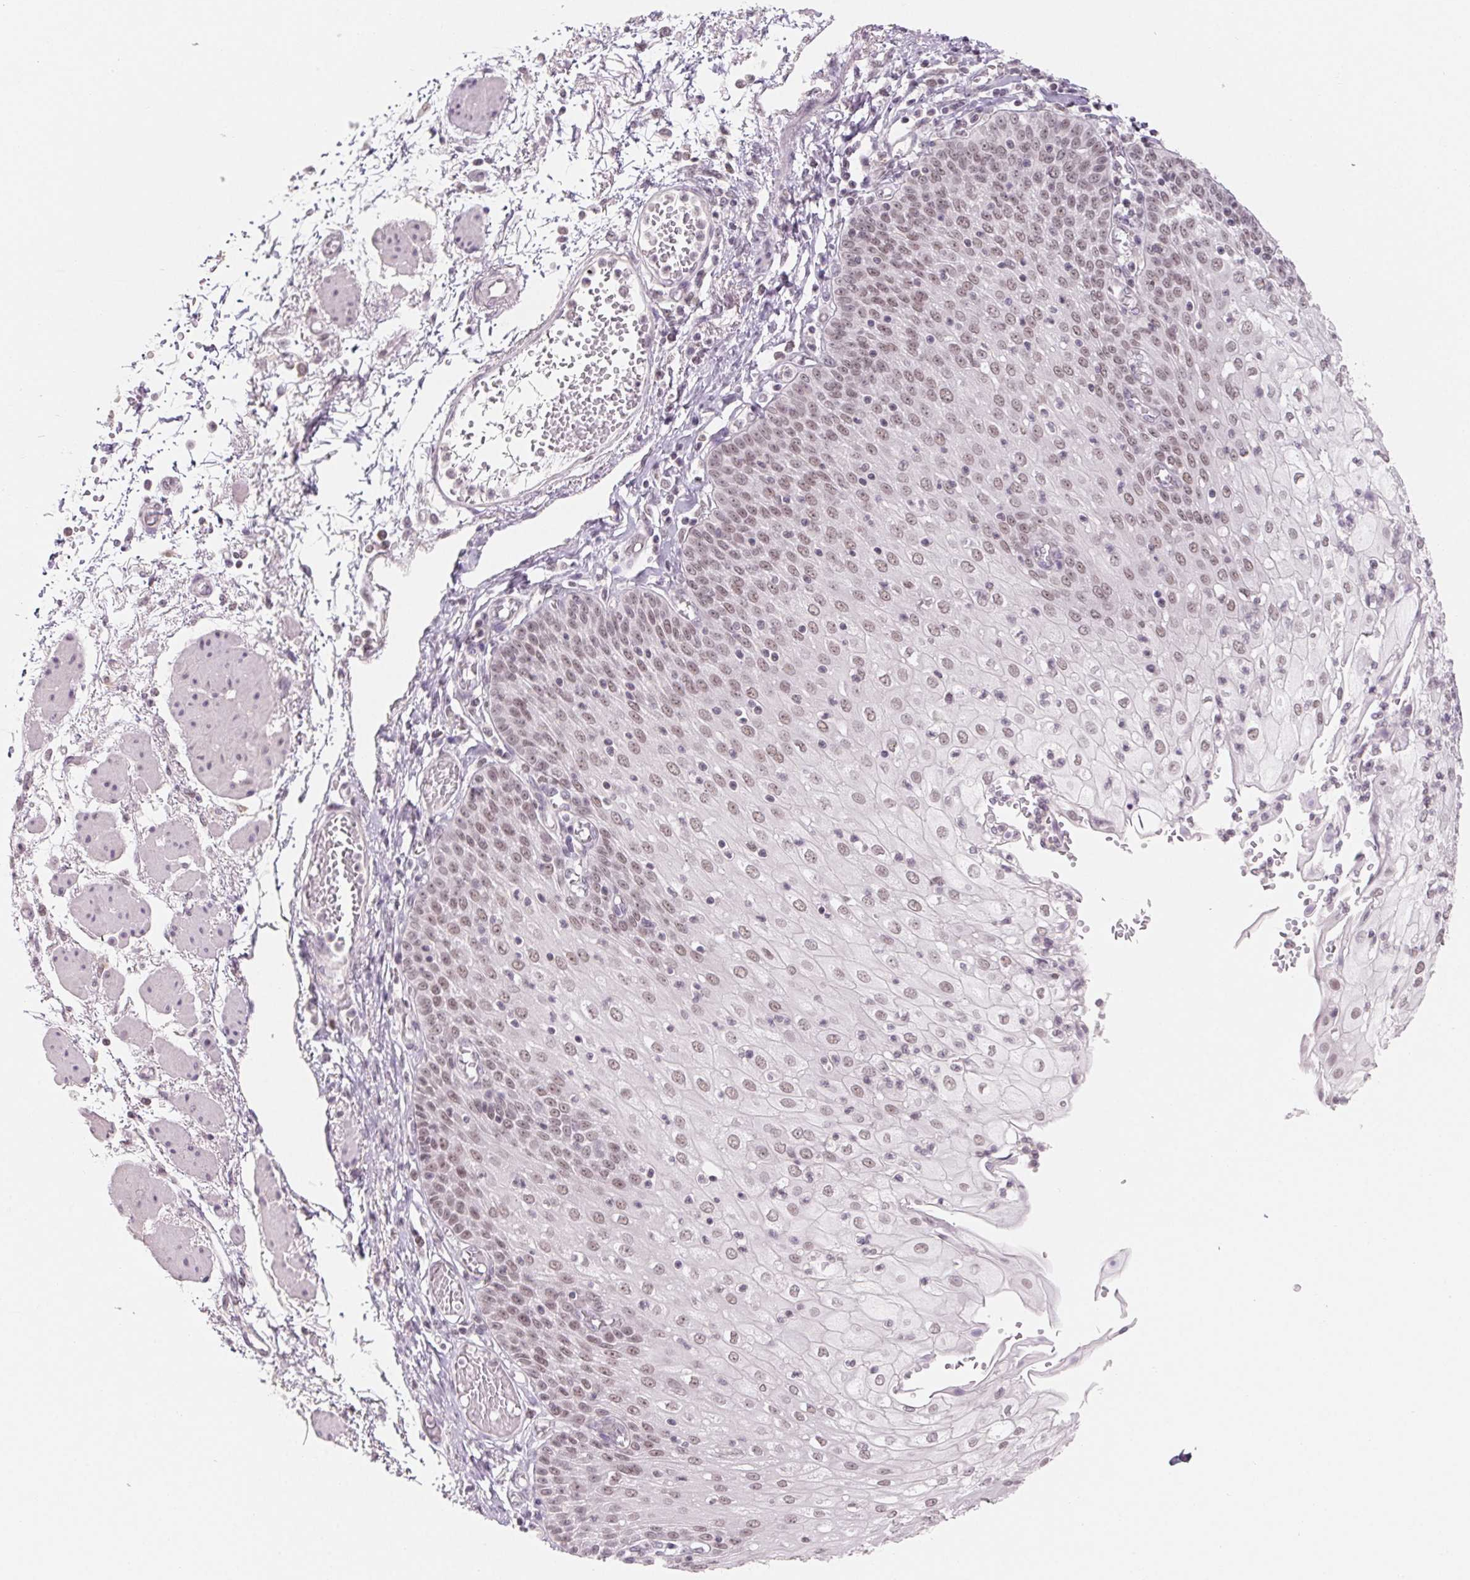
{"staining": {"intensity": "weak", "quantity": ">75%", "location": "nuclear"}, "tissue": "esophagus", "cell_type": "Squamous epithelial cells", "image_type": "normal", "snomed": [{"axis": "morphology", "description": "Normal tissue, NOS"}, {"axis": "morphology", "description": "Adenocarcinoma, NOS"}, {"axis": "topography", "description": "Esophagus"}], "caption": "Immunohistochemical staining of normal esophagus reveals >75% levels of weak nuclear protein expression in approximately >75% of squamous epithelial cells.", "gene": "NXF3", "patient": {"sex": "male", "age": 81}}